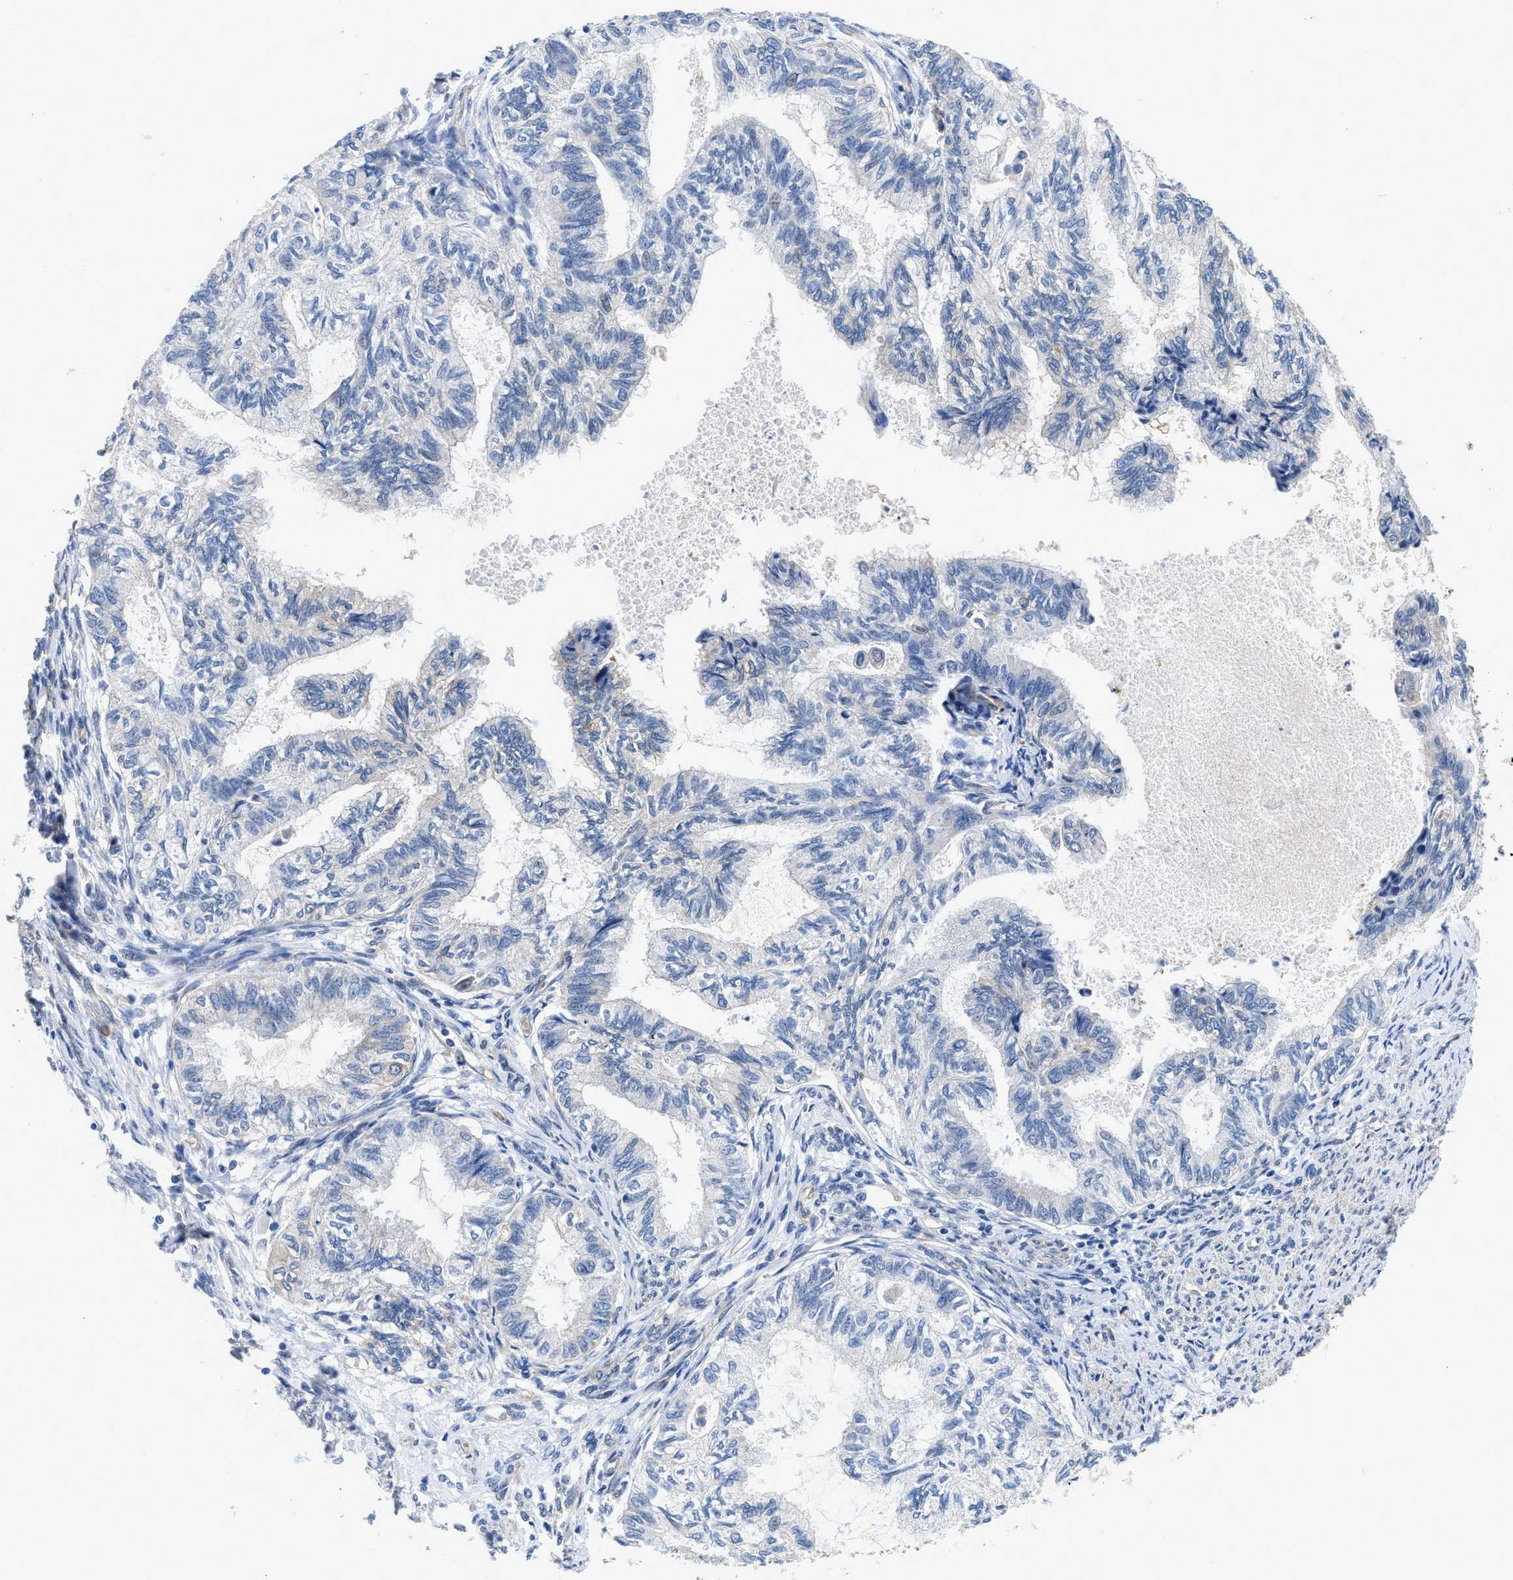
{"staining": {"intensity": "negative", "quantity": "none", "location": "none"}, "tissue": "cervical cancer", "cell_type": "Tumor cells", "image_type": "cancer", "snomed": [{"axis": "morphology", "description": "Normal tissue, NOS"}, {"axis": "morphology", "description": "Adenocarcinoma, NOS"}, {"axis": "topography", "description": "Cervix"}, {"axis": "topography", "description": "Endometrium"}], "caption": "Tumor cells show no significant protein staining in cervical cancer (adenocarcinoma).", "gene": "RAPH1", "patient": {"sex": "female", "age": 86}}